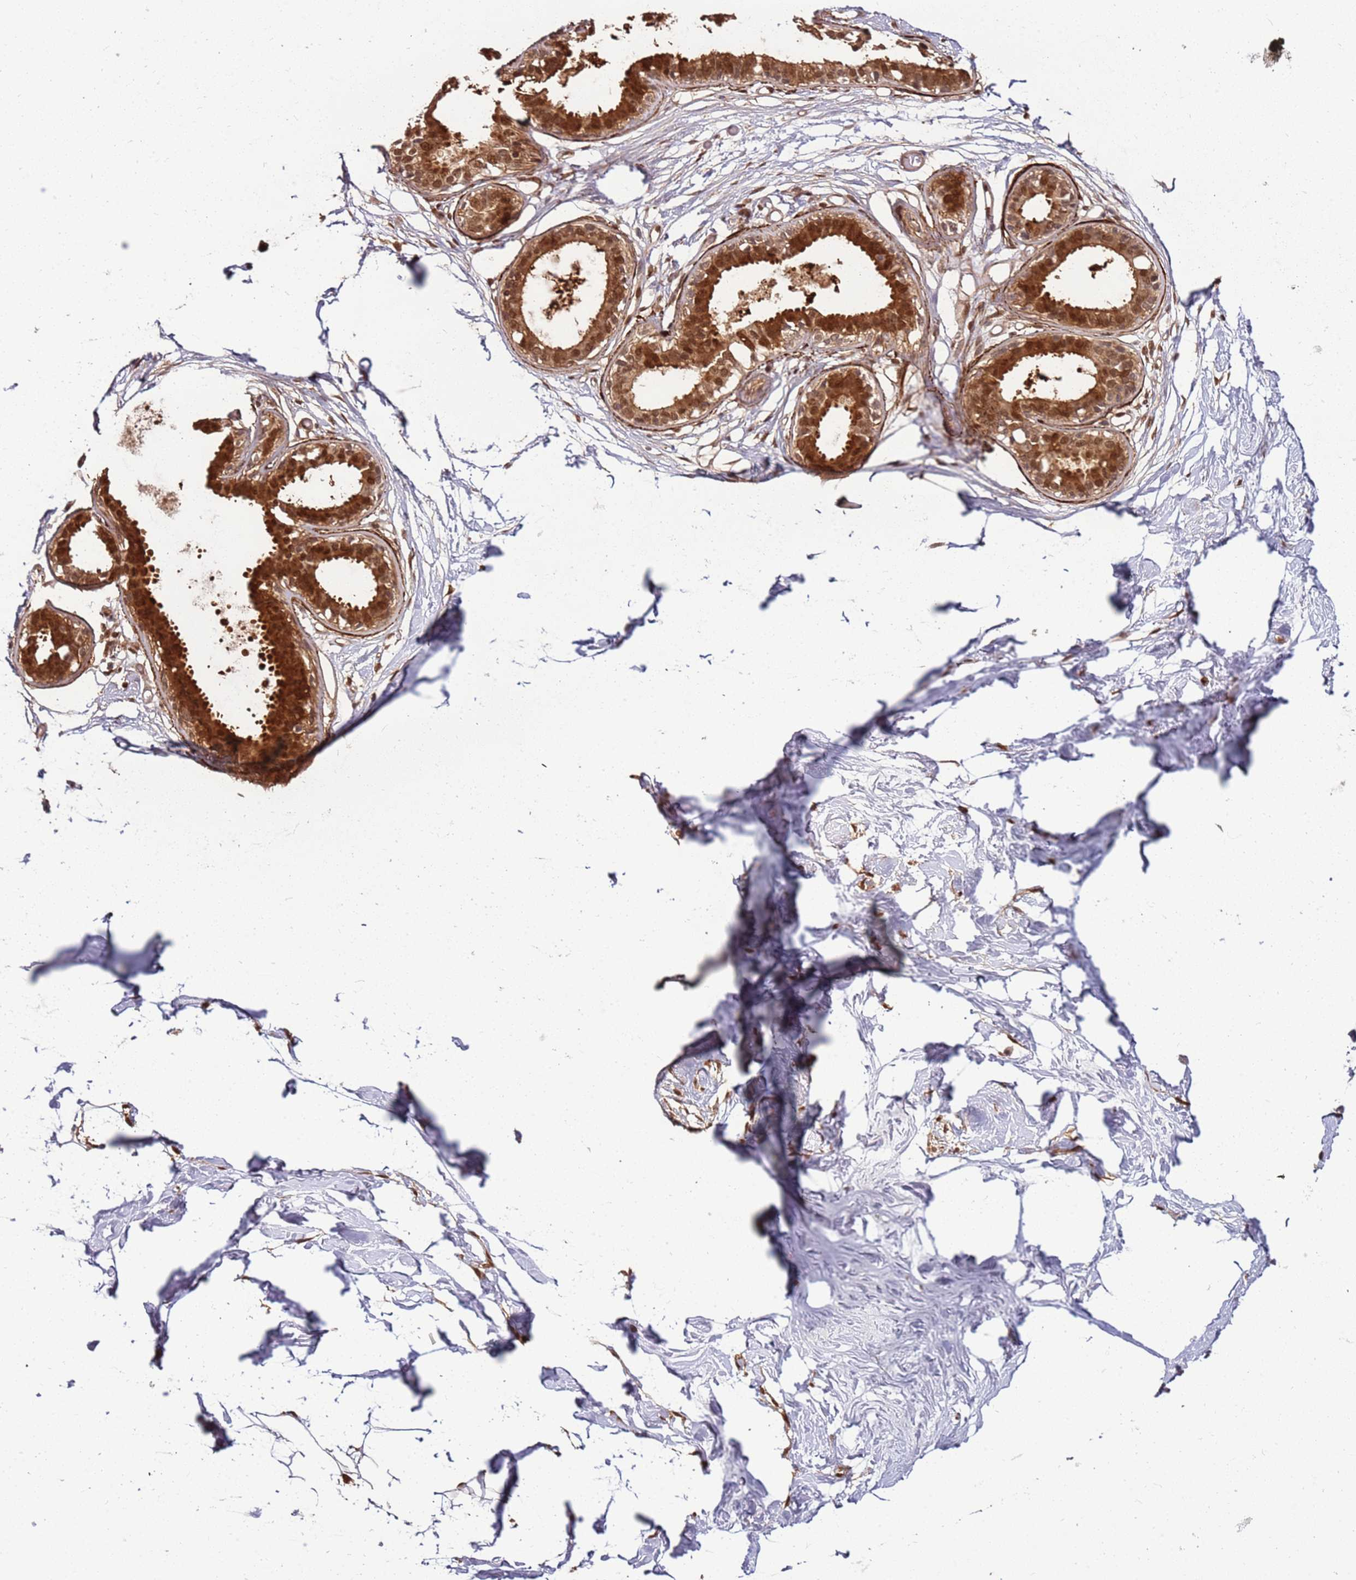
{"staining": {"intensity": "moderate", "quantity": ">75%", "location": "cytoplasmic/membranous,nuclear"}, "tissue": "breast", "cell_type": "Adipocytes", "image_type": "normal", "snomed": [{"axis": "morphology", "description": "Normal tissue, NOS"}, {"axis": "topography", "description": "Breast"}], "caption": "Adipocytes reveal moderate cytoplasmic/membranous,nuclear expression in about >75% of cells in unremarkable breast. The staining was performed using DAB (3,3'-diaminobenzidine) to visualize the protein expression in brown, while the nuclei were stained in blue with hematoxylin (Magnification: 20x).", "gene": "PGLS", "patient": {"sex": "female", "age": 45}}